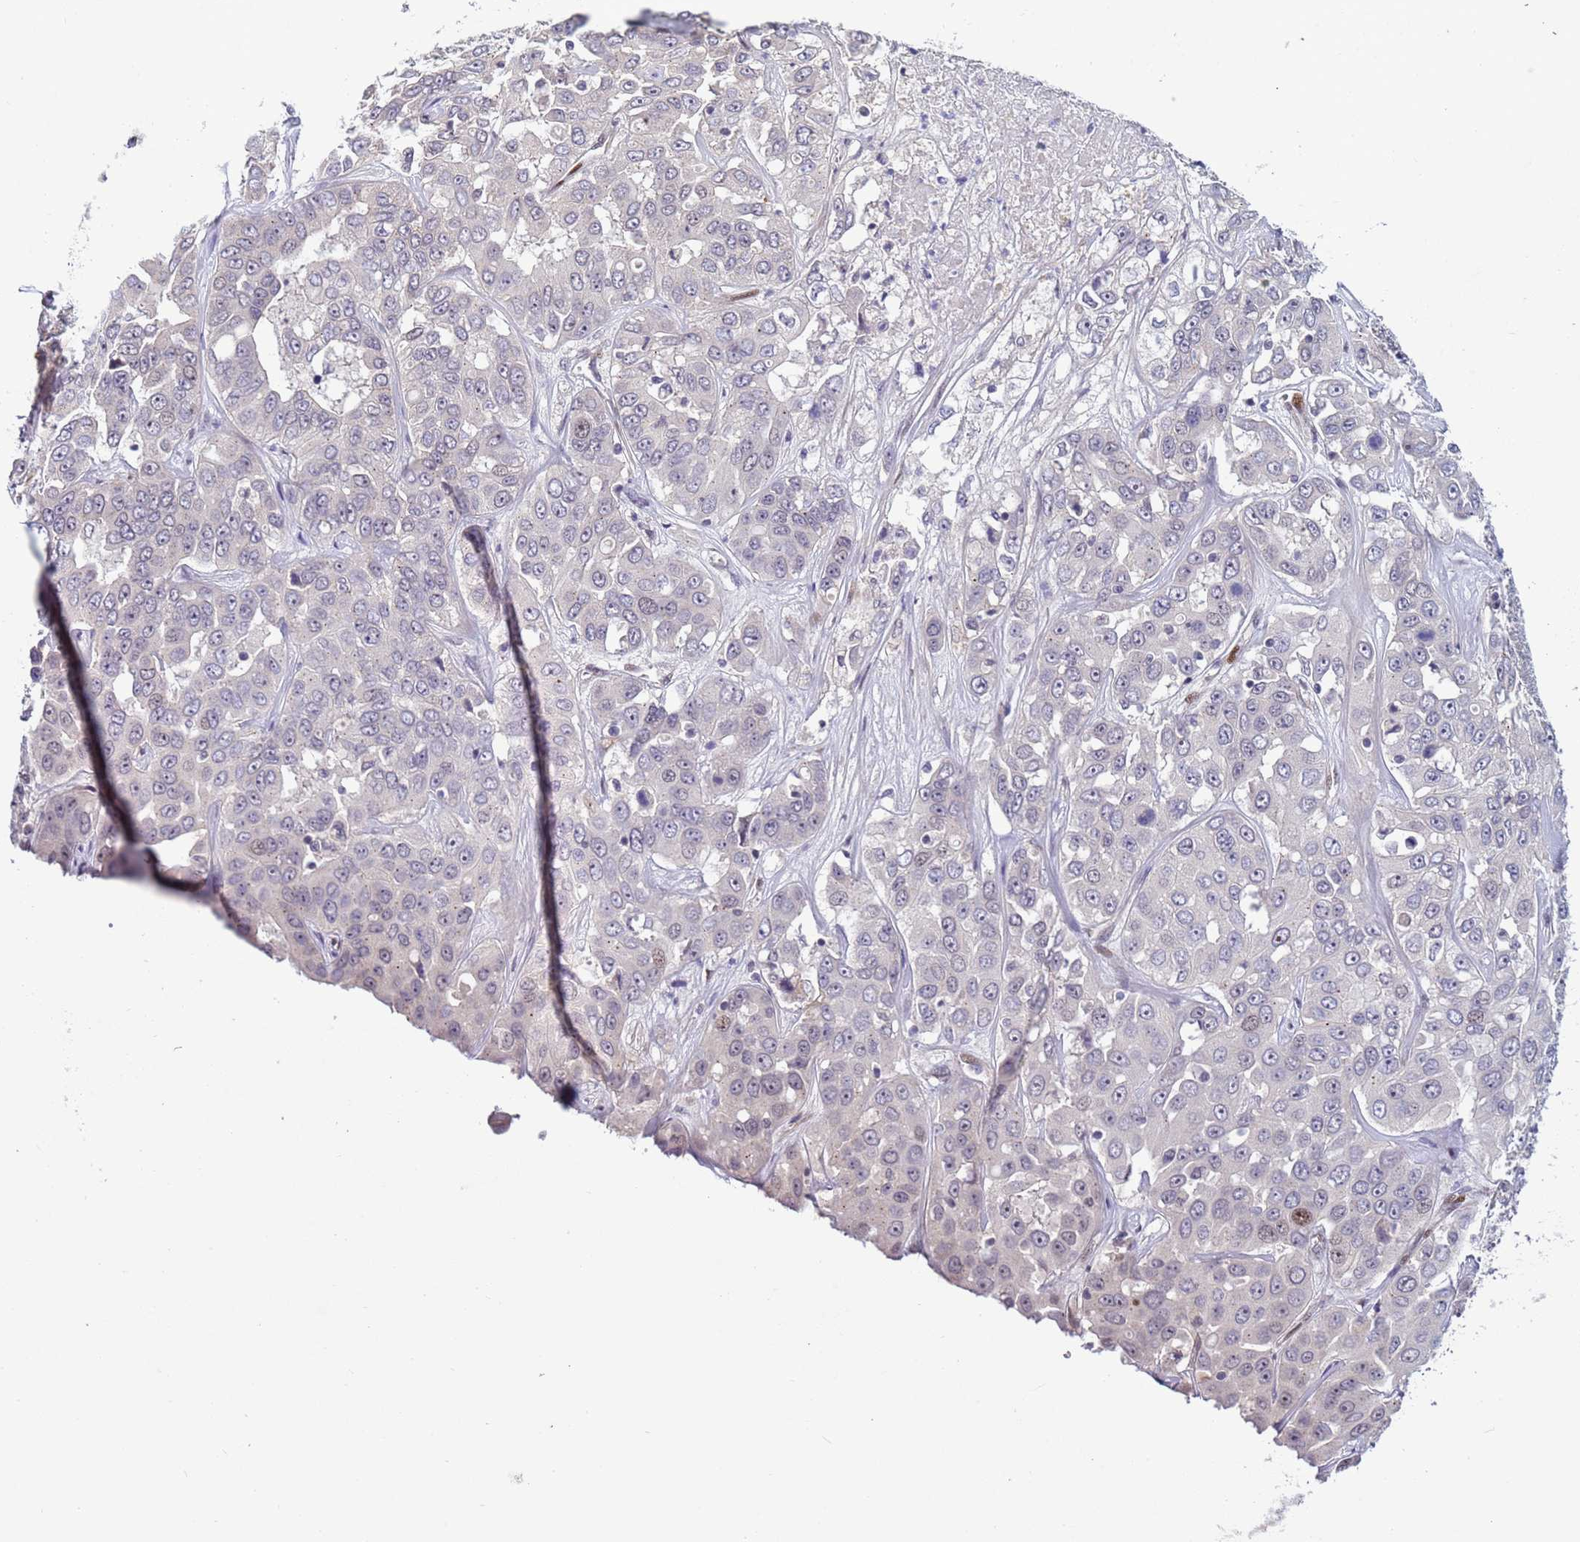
{"staining": {"intensity": "negative", "quantity": "none", "location": "none"}, "tissue": "liver cancer", "cell_type": "Tumor cells", "image_type": "cancer", "snomed": [{"axis": "morphology", "description": "Cholangiocarcinoma"}, {"axis": "topography", "description": "Liver"}], "caption": "IHC of liver cancer (cholangiocarcinoma) shows no positivity in tumor cells.", "gene": "SHC3", "patient": {"sex": "female", "age": 52}}